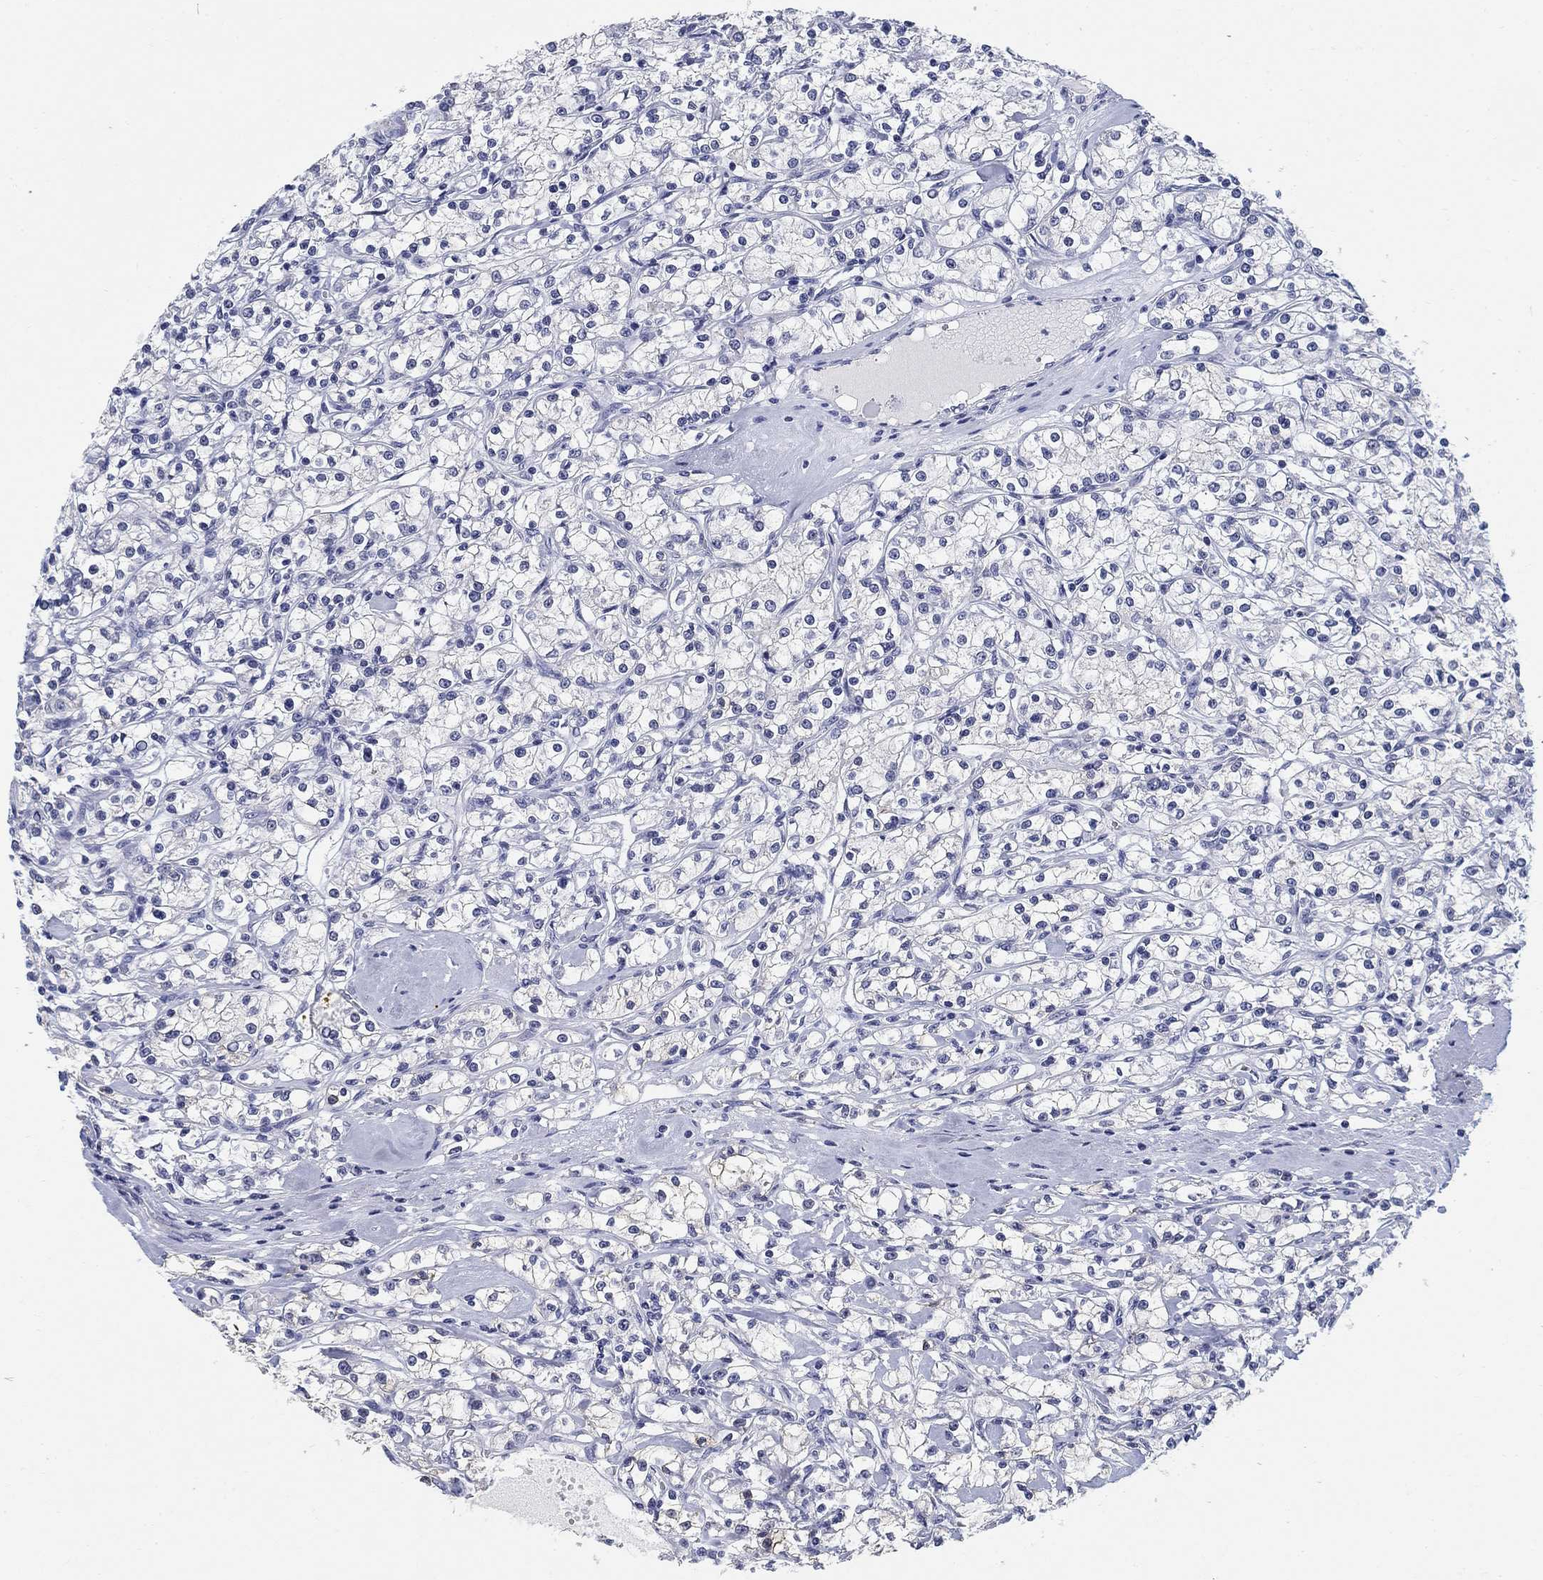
{"staining": {"intensity": "negative", "quantity": "none", "location": "none"}, "tissue": "renal cancer", "cell_type": "Tumor cells", "image_type": "cancer", "snomed": [{"axis": "morphology", "description": "Adenocarcinoma, NOS"}, {"axis": "topography", "description": "Kidney"}], "caption": "Renal adenocarcinoma was stained to show a protein in brown. There is no significant positivity in tumor cells. (DAB immunohistochemistry (IHC), high magnification).", "gene": "CLUL1", "patient": {"sex": "female", "age": 59}}